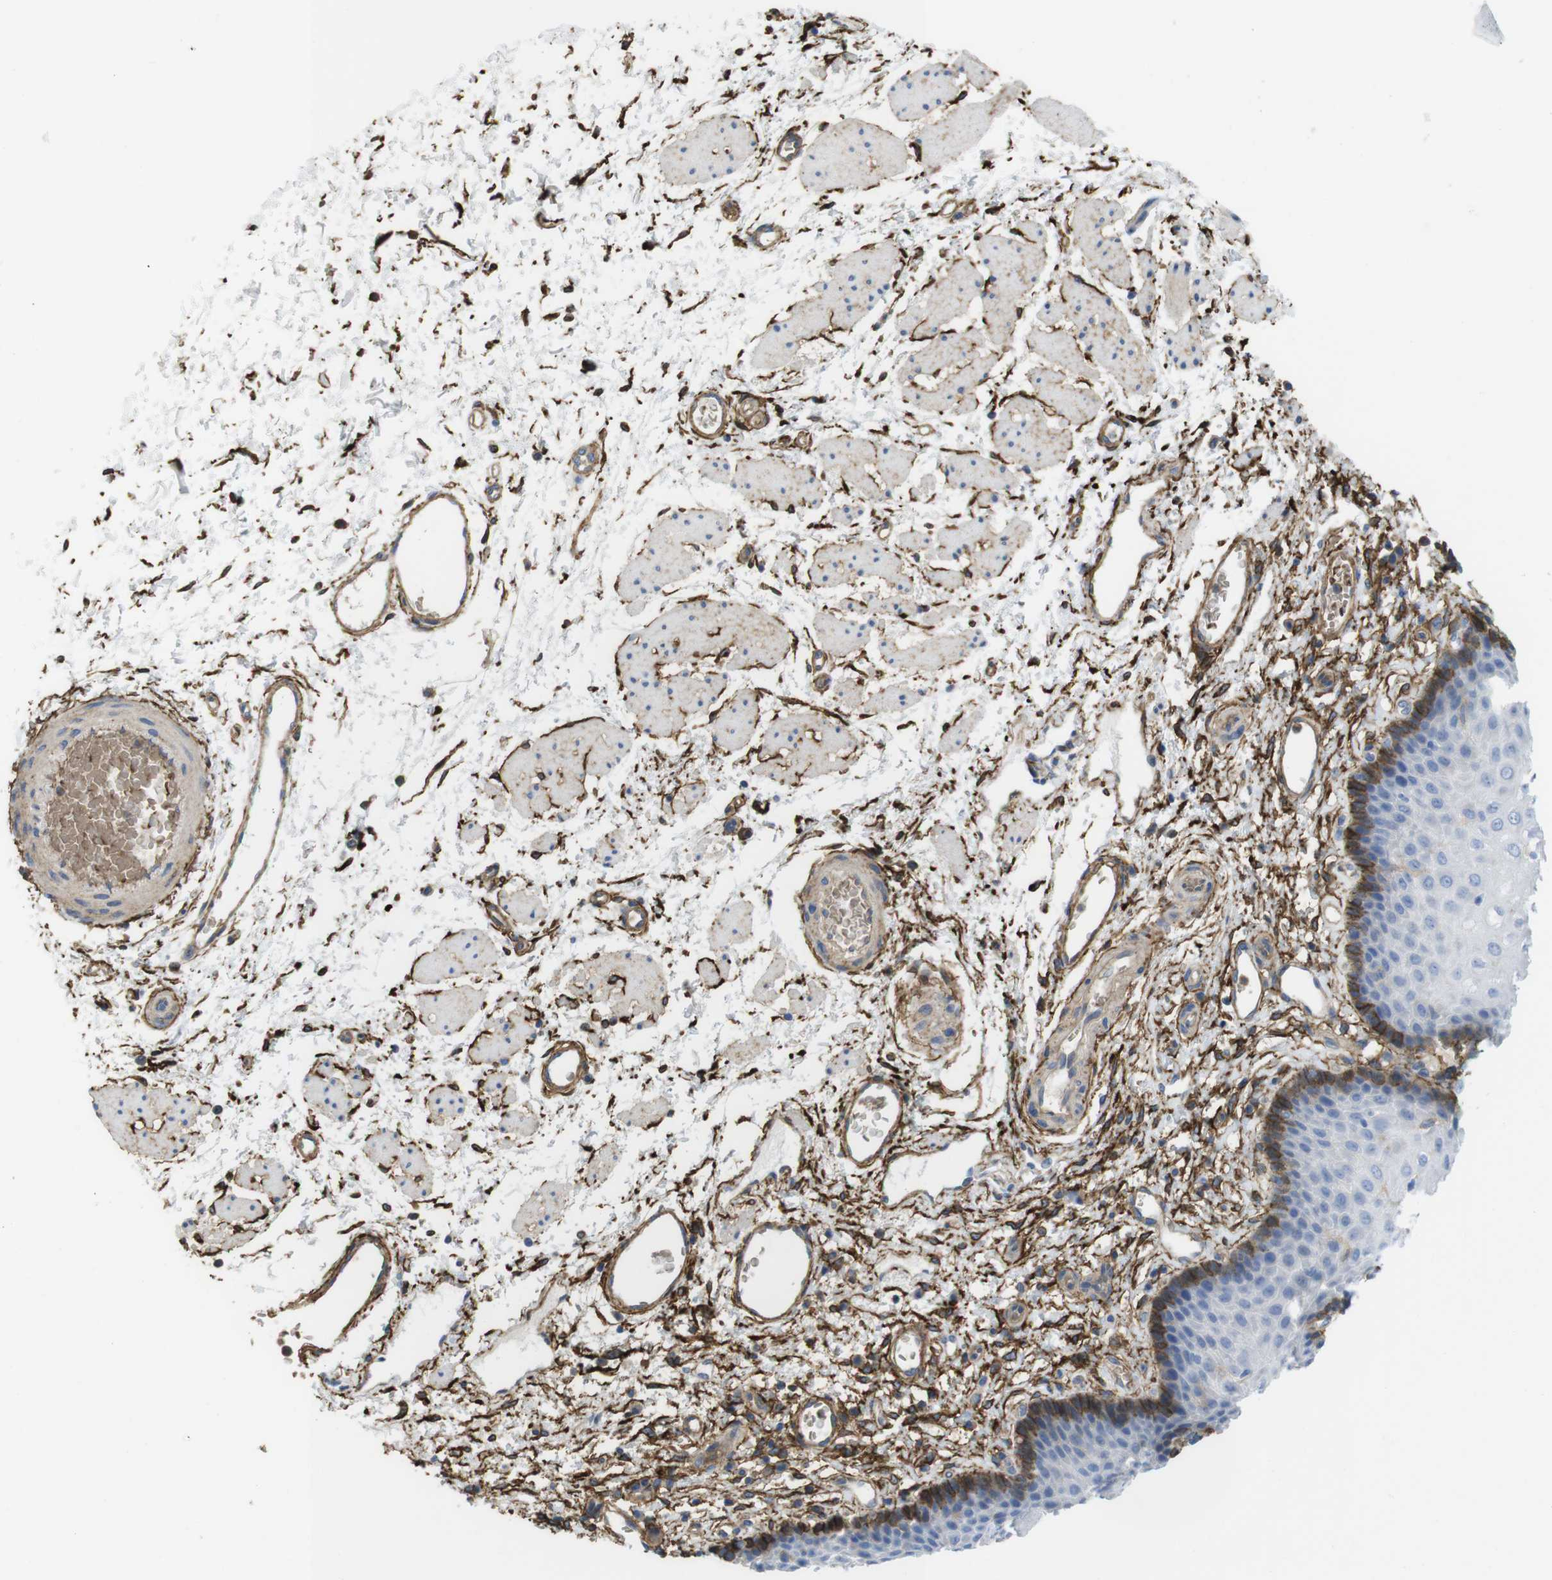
{"staining": {"intensity": "strong", "quantity": "<25%", "location": "cytoplasmic/membranous"}, "tissue": "esophagus", "cell_type": "Squamous epithelial cells", "image_type": "normal", "snomed": [{"axis": "morphology", "description": "Normal tissue, NOS"}, {"axis": "topography", "description": "Esophagus"}], "caption": "Unremarkable esophagus reveals strong cytoplasmic/membranous positivity in approximately <25% of squamous epithelial cells.", "gene": "CYBRD1", "patient": {"sex": "male", "age": 54}}